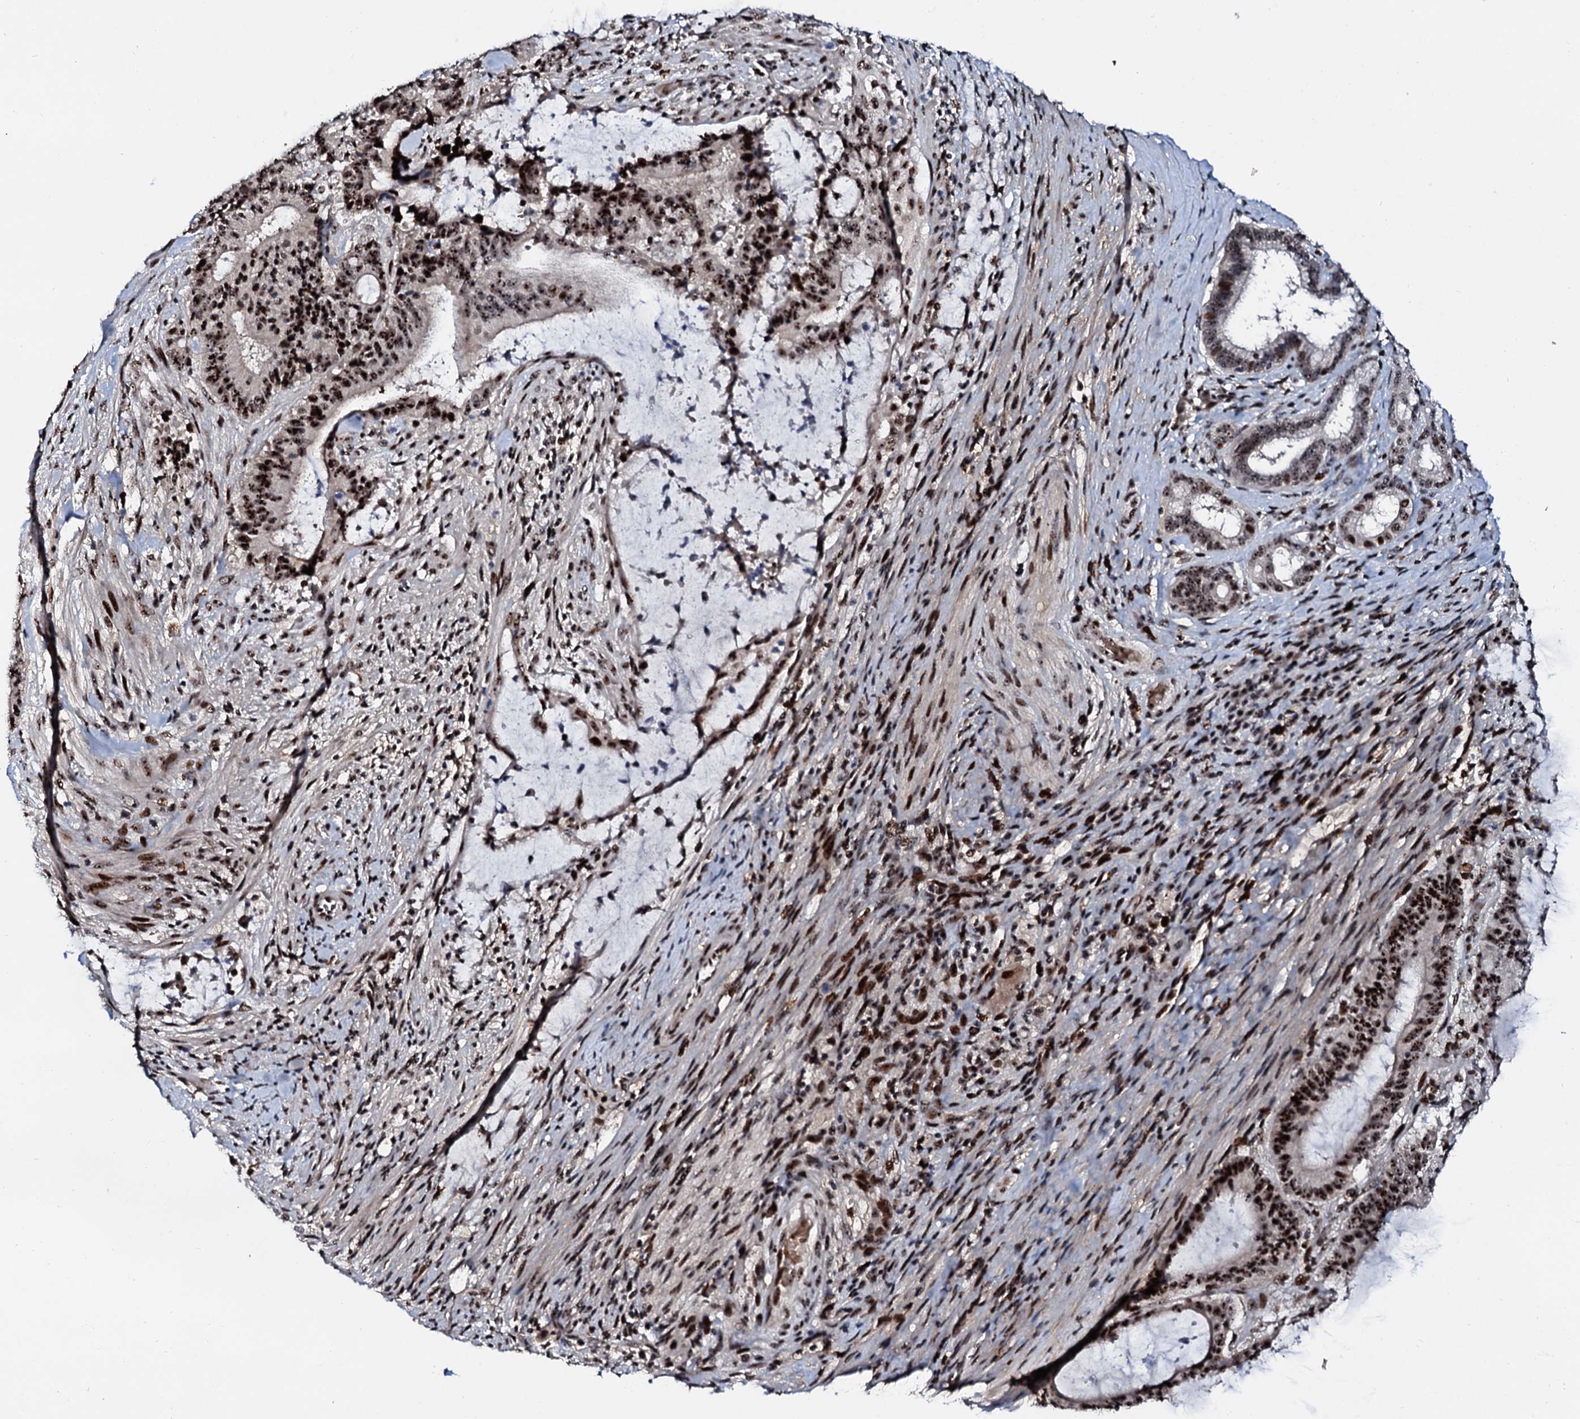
{"staining": {"intensity": "strong", "quantity": ">75%", "location": "nuclear"}, "tissue": "liver cancer", "cell_type": "Tumor cells", "image_type": "cancer", "snomed": [{"axis": "morphology", "description": "Normal tissue, NOS"}, {"axis": "morphology", "description": "Cholangiocarcinoma"}, {"axis": "topography", "description": "Liver"}, {"axis": "topography", "description": "Peripheral nerve tissue"}], "caption": "Liver cancer (cholangiocarcinoma) stained with a protein marker demonstrates strong staining in tumor cells.", "gene": "NEUROG3", "patient": {"sex": "female", "age": 73}}